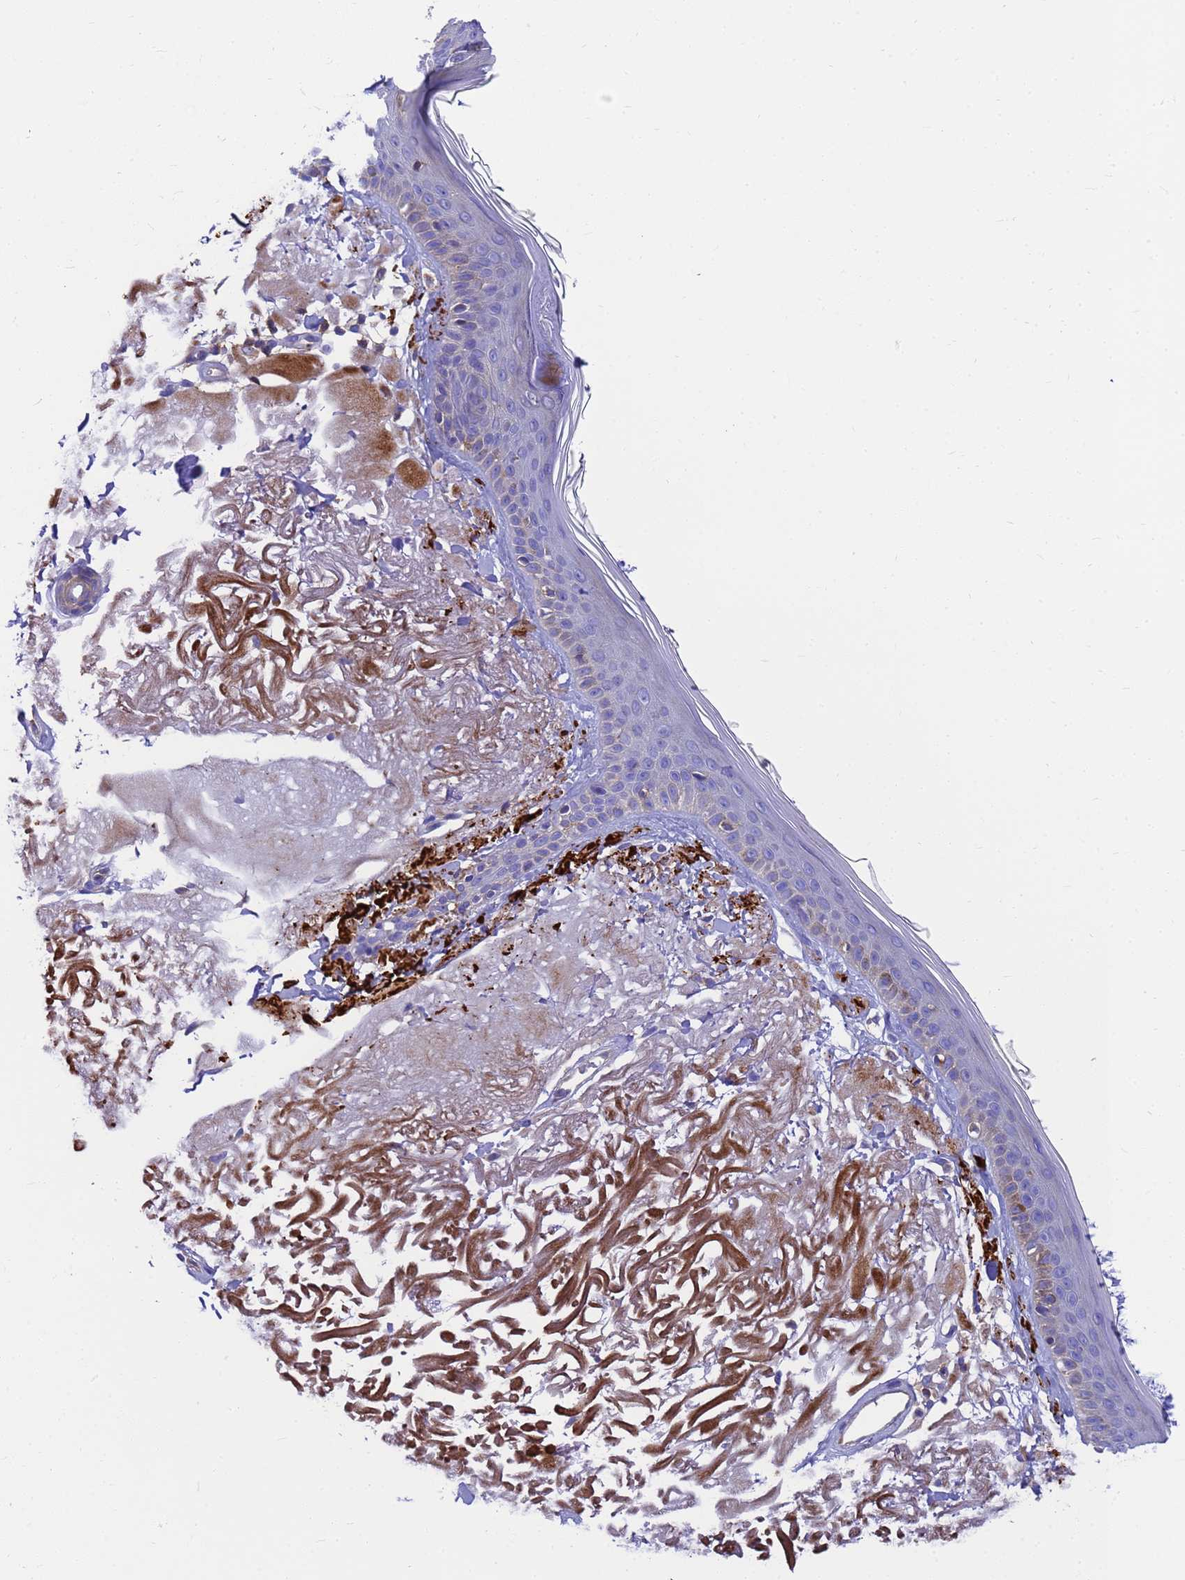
{"staining": {"intensity": "moderate", "quantity": "<25%", "location": "cytoplasmic/membranous"}, "tissue": "skin", "cell_type": "Fibroblasts", "image_type": "normal", "snomed": [{"axis": "morphology", "description": "Normal tissue, NOS"}, {"axis": "topography", "description": "Skin"}, {"axis": "topography", "description": "Skeletal muscle"}], "caption": "Protein expression by immunohistochemistry exhibits moderate cytoplasmic/membranous staining in about <25% of fibroblasts in benign skin. Using DAB (3,3'-diaminobenzidine) (brown) and hematoxylin (blue) stains, captured at high magnification using brightfield microscopy.", "gene": "ZNF235", "patient": {"sex": "male", "age": 83}}